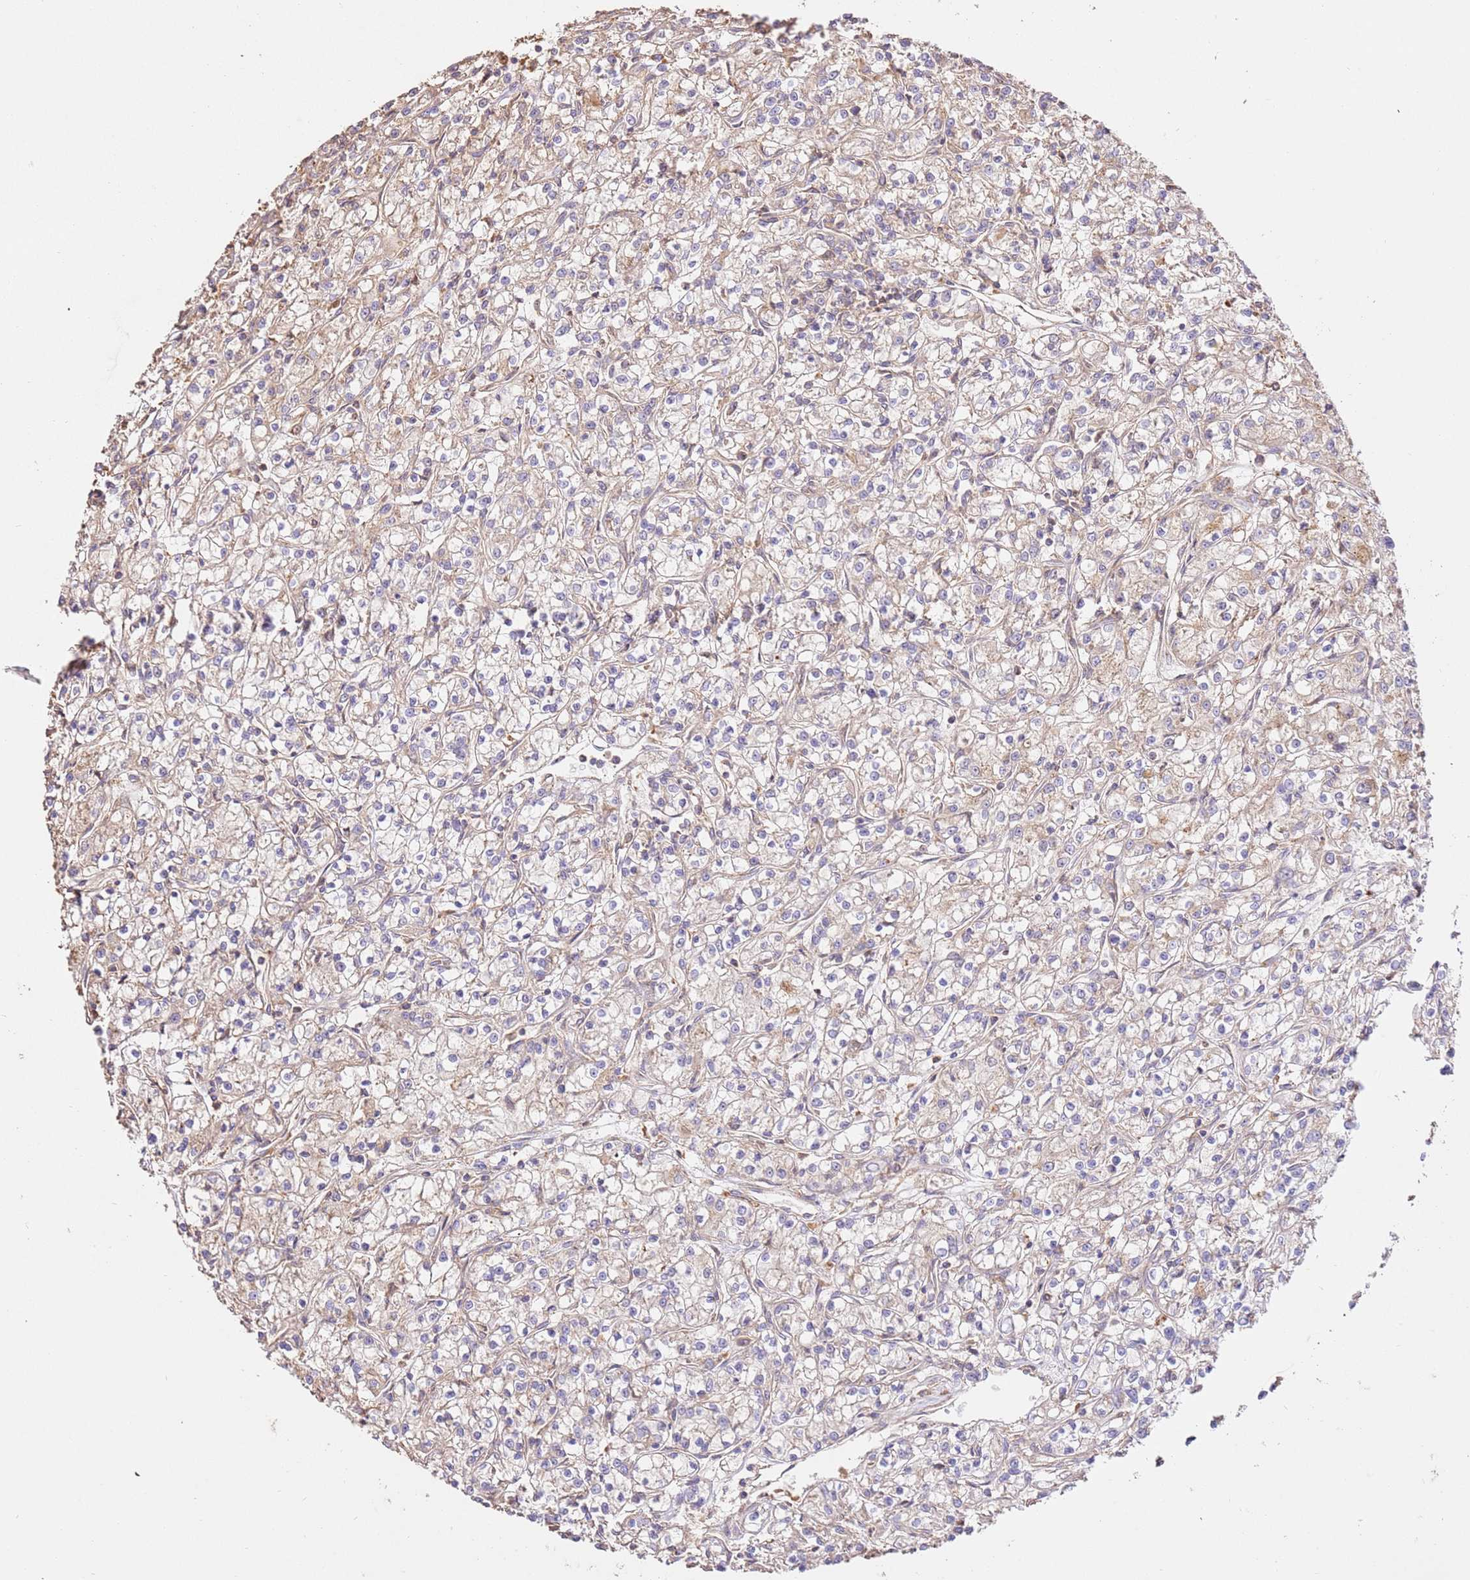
{"staining": {"intensity": "weak", "quantity": "<25%", "location": "cytoplasmic/membranous"}, "tissue": "renal cancer", "cell_type": "Tumor cells", "image_type": "cancer", "snomed": [{"axis": "morphology", "description": "Adenocarcinoma, NOS"}, {"axis": "topography", "description": "Kidney"}], "caption": "The IHC photomicrograph has no significant expression in tumor cells of renal cancer tissue. (Brightfield microscopy of DAB immunohistochemistry at high magnification).", "gene": "CEP55", "patient": {"sex": "female", "age": 59}}